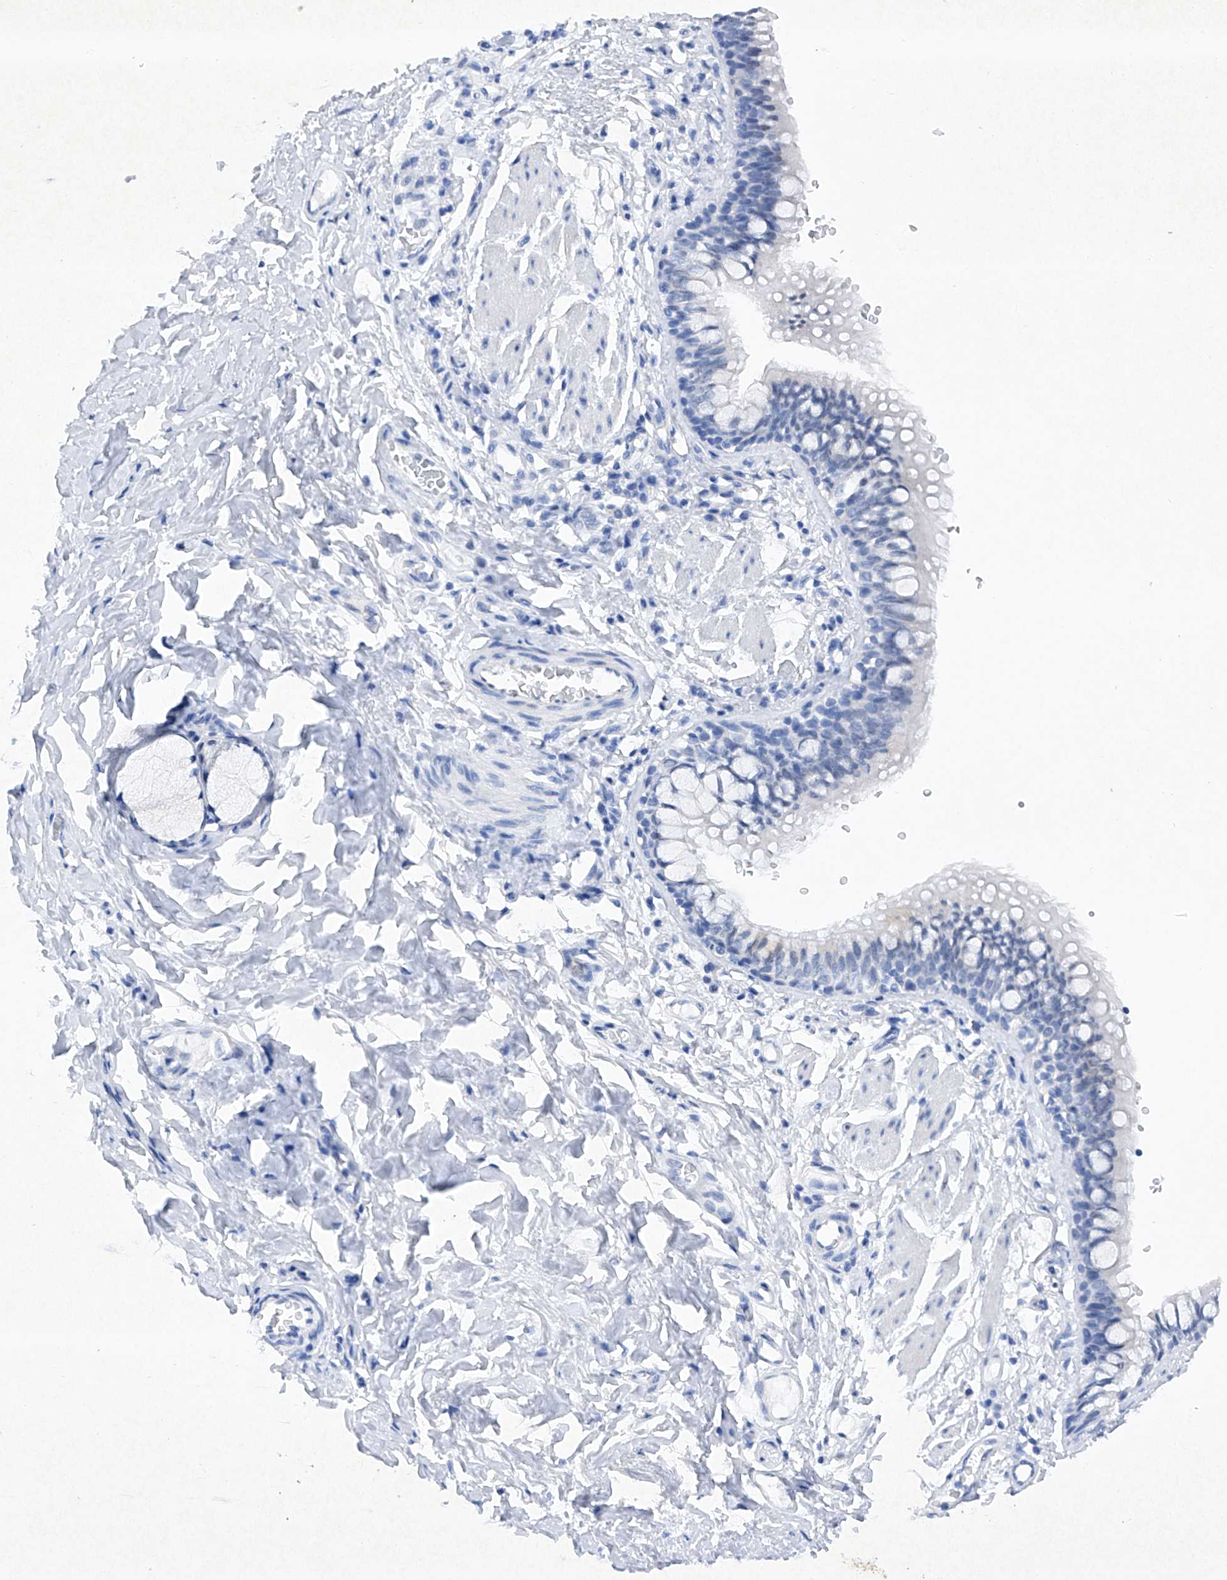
{"staining": {"intensity": "negative", "quantity": "none", "location": "none"}, "tissue": "bronchus", "cell_type": "Respiratory epithelial cells", "image_type": "normal", "snomed": [{"axis": "morphology", "description": "Normal tissue, NOS"}, {"axis": "topography", "description": "Cartilage tissue"}, {"axis": "topography", "description": "Bronchus"}], "caption": "Immunohistochemical staining of unremarkable bronchus shows no significant positivity in respiratory epithelial cells.", "gene": "BARX2", "patient": {"sex": "female", "age": 36}}